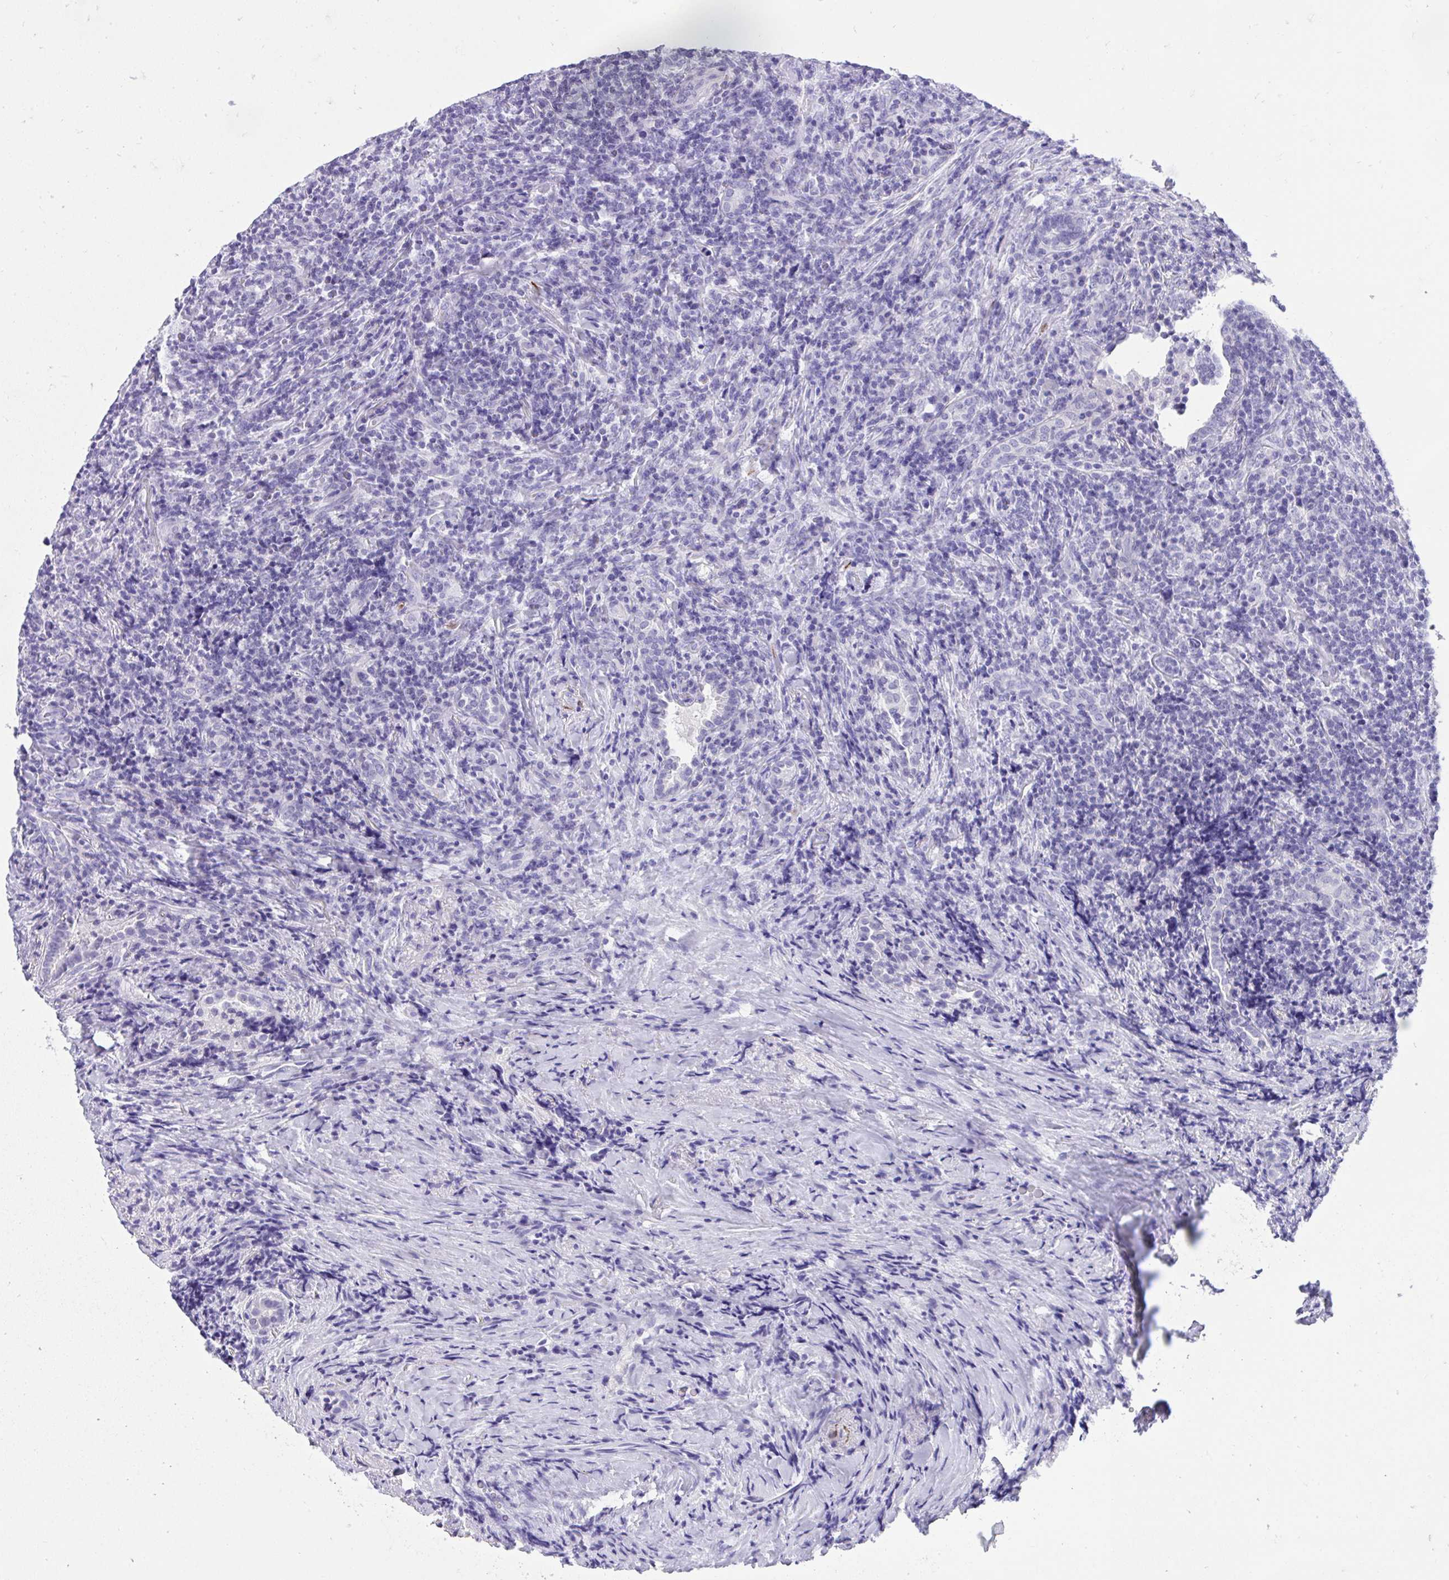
{"staining": {"intensity": "negative", "quantity": "none", "location": "none"}, "tissue": "lymphoma", "cell_type": "Tumor cells", "image_type": "cancer", "snomed": [{"axis": "morphology", "description": "Hodgkin's disease, NOS"}, {"axis": "topography", "description": "Lung"}], "caption": "Immunohistochemical staining of human Hodgkin's disease displays no significant expression in tumor cells. (Immunohistochemistry, brightfield microscopy, high magnification).", "gene": "KCNN4", "patient": {"sex": "male", "age": 17}}